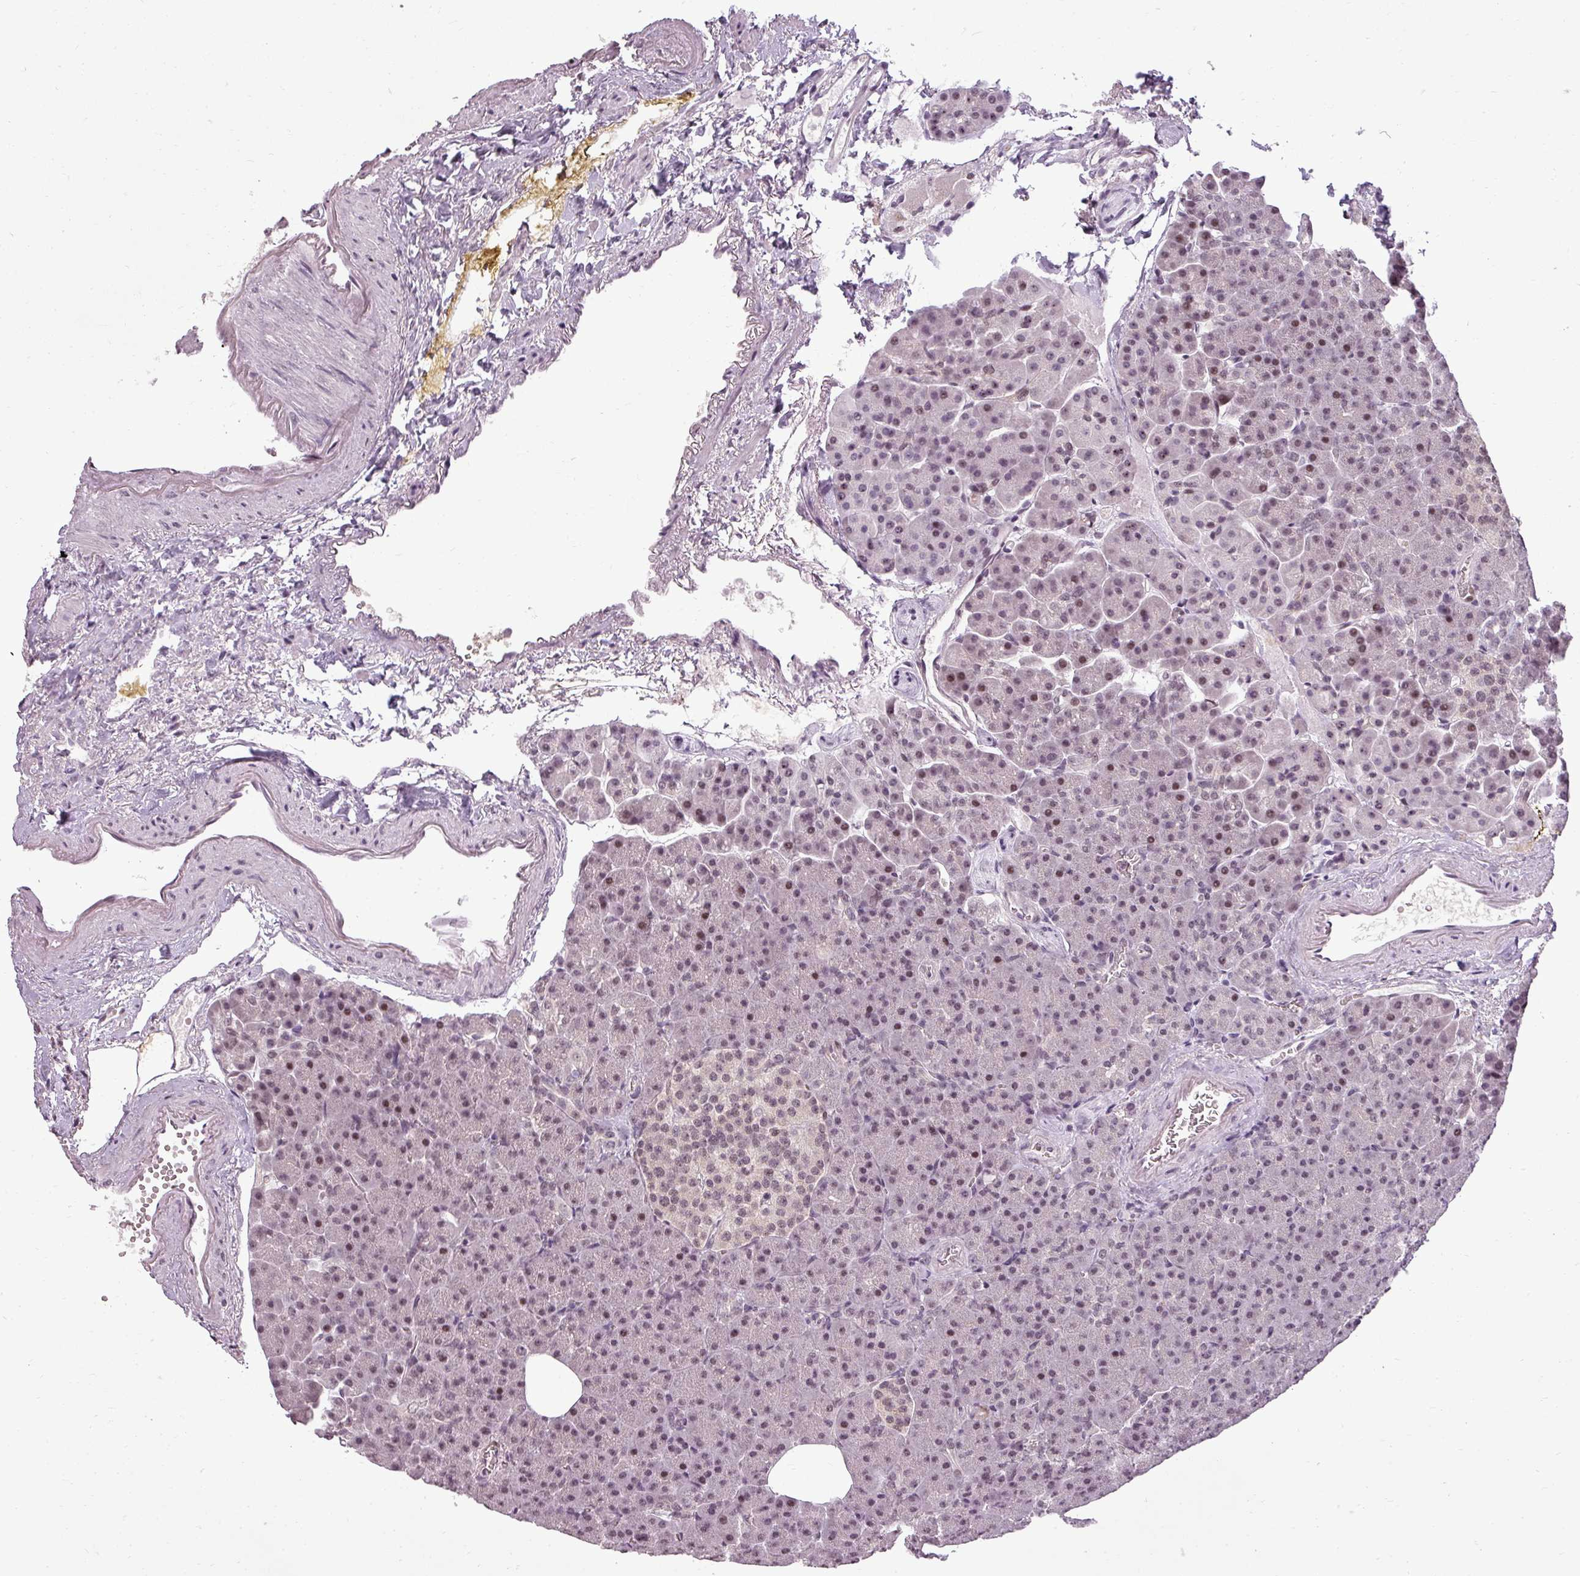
{"staining": {"intensity": "moderate", "quantity": ">75%", "location": "nuclear"}, "tissue": "pancreas", "cell_type": "Exocrine glandular cells", "image_type": "normal", "snomed": [{"axis": "morphology", "description": "Normal tissue, NOS"}, {"axis": "topography", "description": "Pancreas"}], "caption": "Protein staining displays moderate nuclear positivity in about >75% of exocrine glandular cells in normal pancreas.", "gene": "BCAS3", "patient": {"sex": "female", "age": 74}}